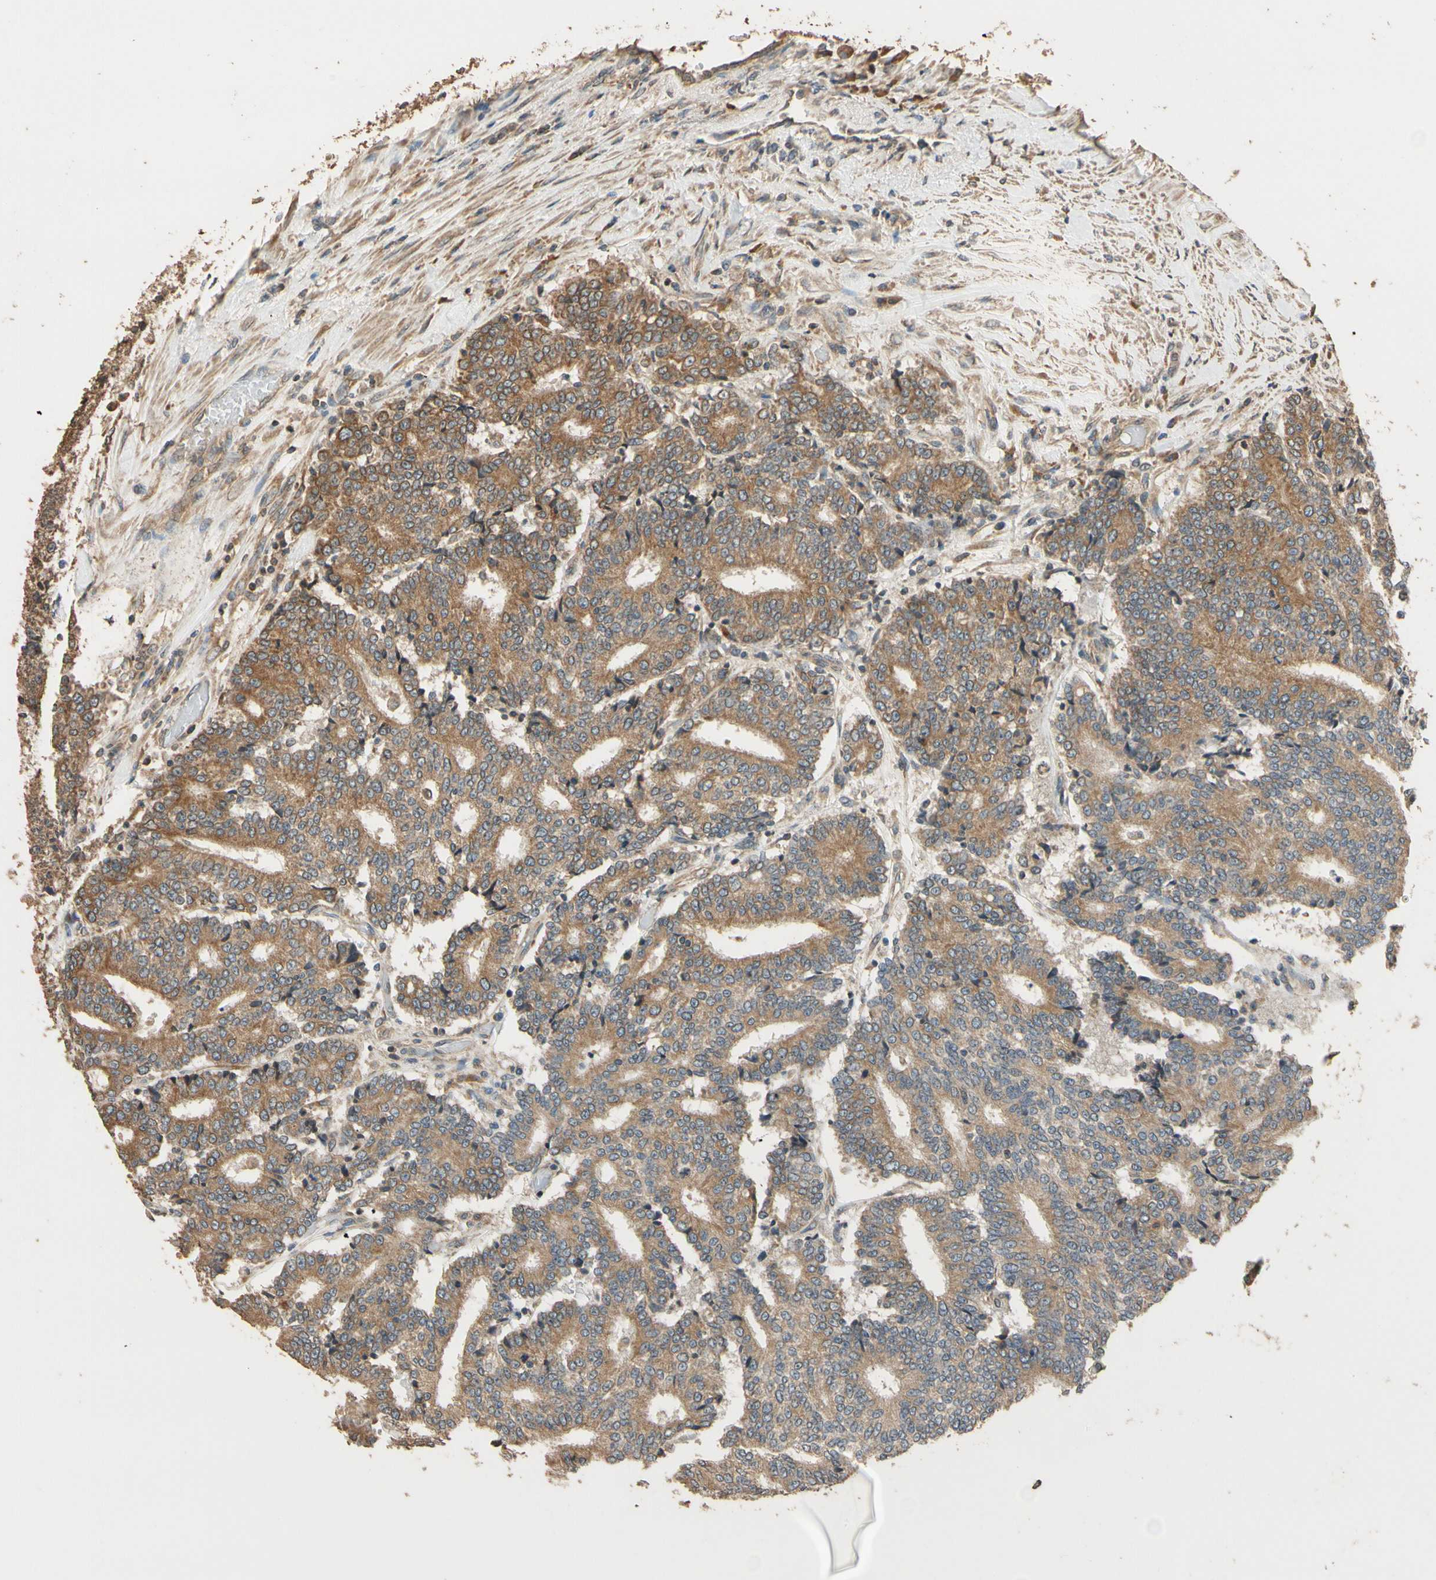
{"staining": {"intensity": "moderate", "quantity": ">75%", "location": "cytoplasmic/membranous"}, "tissue": "prostate cancer", "cell_type": "Tumor cells", "image_type": "cancer", "snomed": [{"axis": "morphology", "description": "Normal tissue, NOS"}, {"axis": "morphology", "description": "Adenocarcinoma, High grade"}, {"axis": "topography", "description": "Prostate"}, {"axis": "topography", "description": "Seminal veicle"}], "caption": "A brown stain labels moderate cytoplasmic/membranous staining of a protein in prostate high-grade adenocarcinoma tumor cells.", "gene": "STX18", "patient": {"sex": "male", "age": 55}}